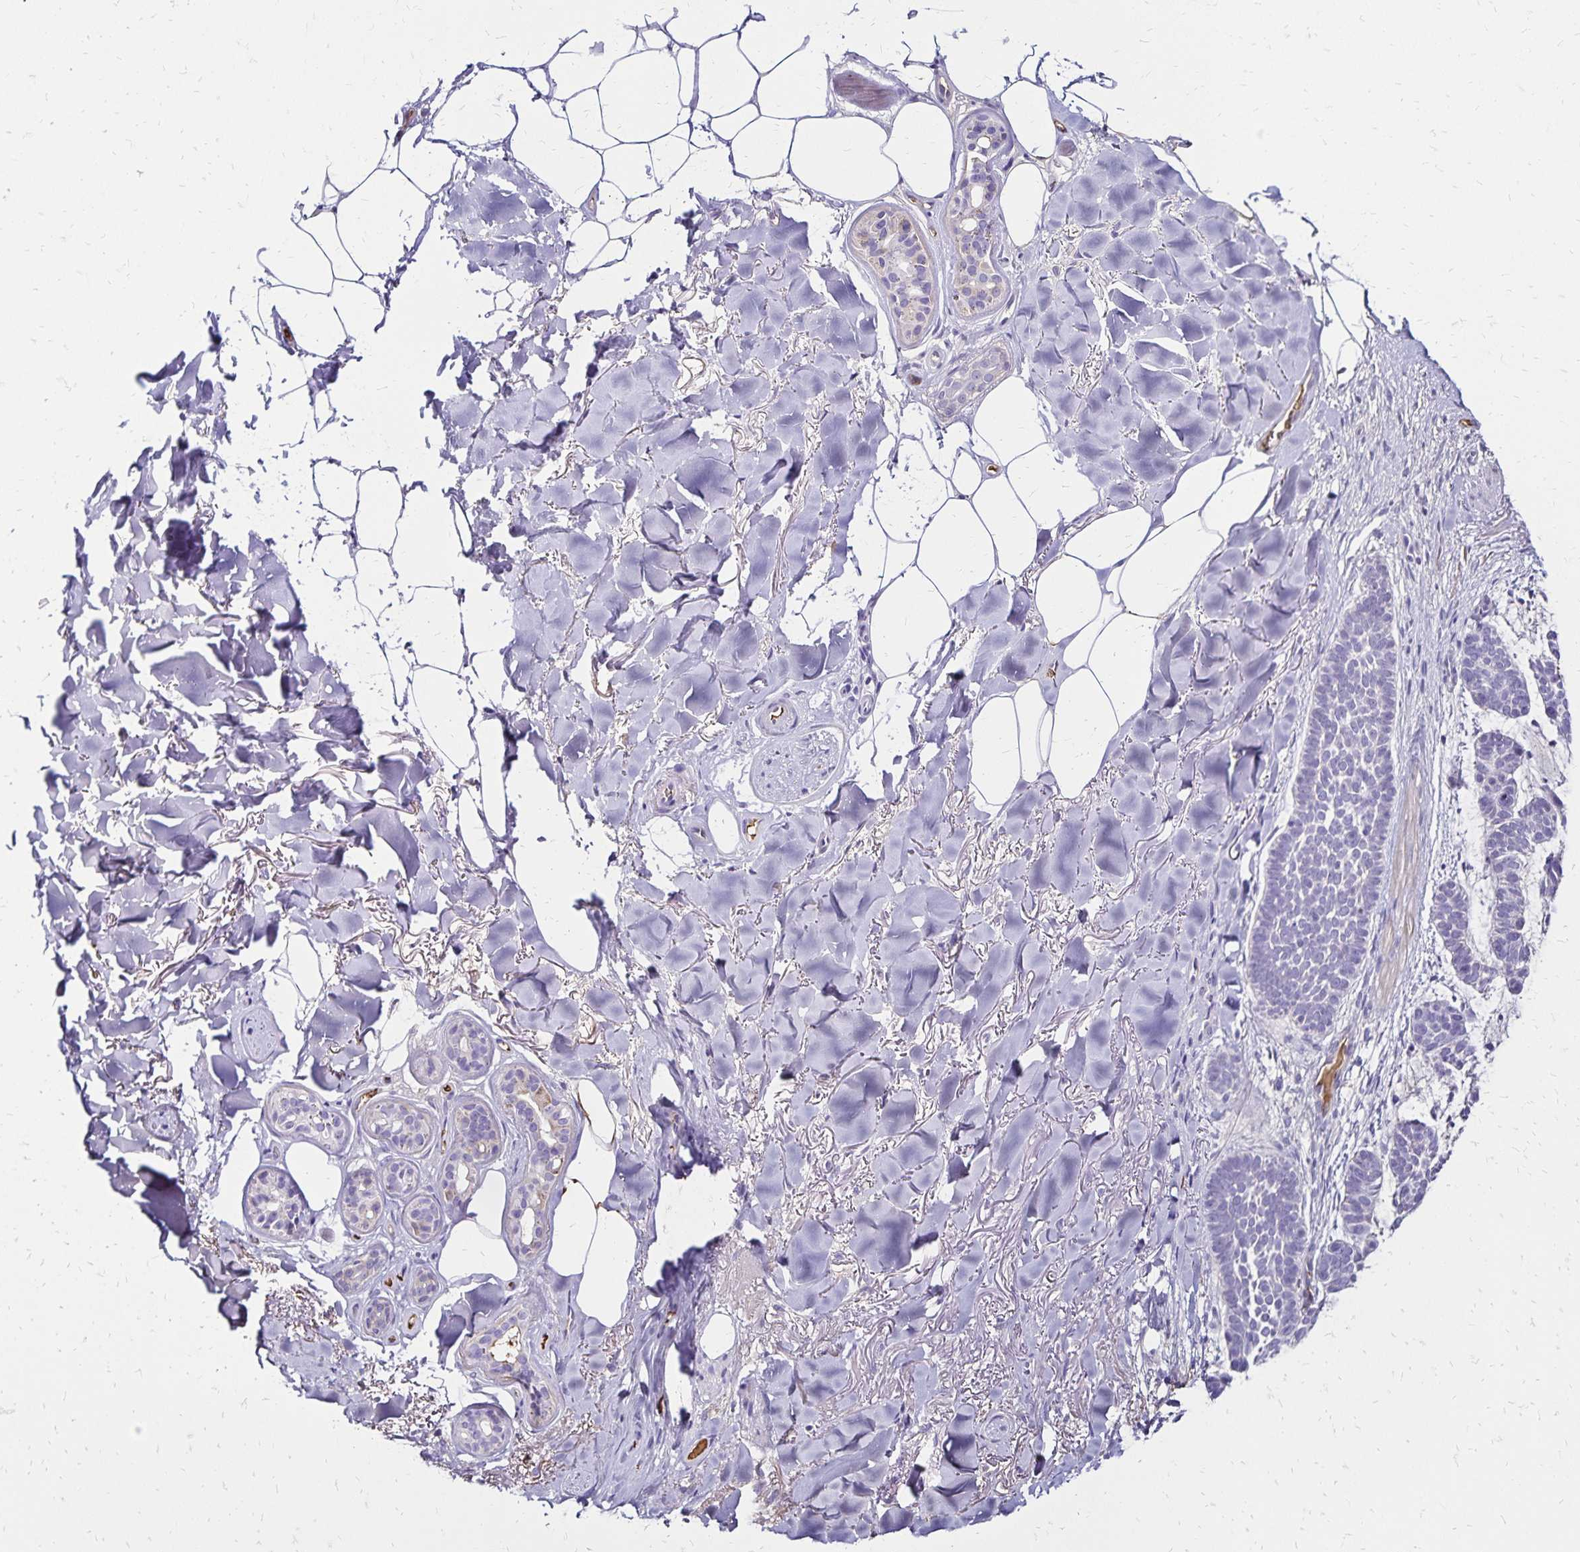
{"staining": {"intensity": "negative", "quantity": "none", "location": "none"}, "tissue": "skin cancer", "cell_type": "Tumor cells", "image_type": "cancer", "snomed": [{"axis": "morphology", "description": "Basal cell carcinoma"}, {"axis": "topography", "description": "Skin"}], "caption": "An immunohistochemistry (IHC) histopathology image of skin cancer (basal cell carcinoma) is shown. There is no staining in tumor cells of skin cancer (basal cell carcinoma). (DAB IHC, high magnification).", "gene": "KISS1", "patient": {"sex": "female", "age": 82}}